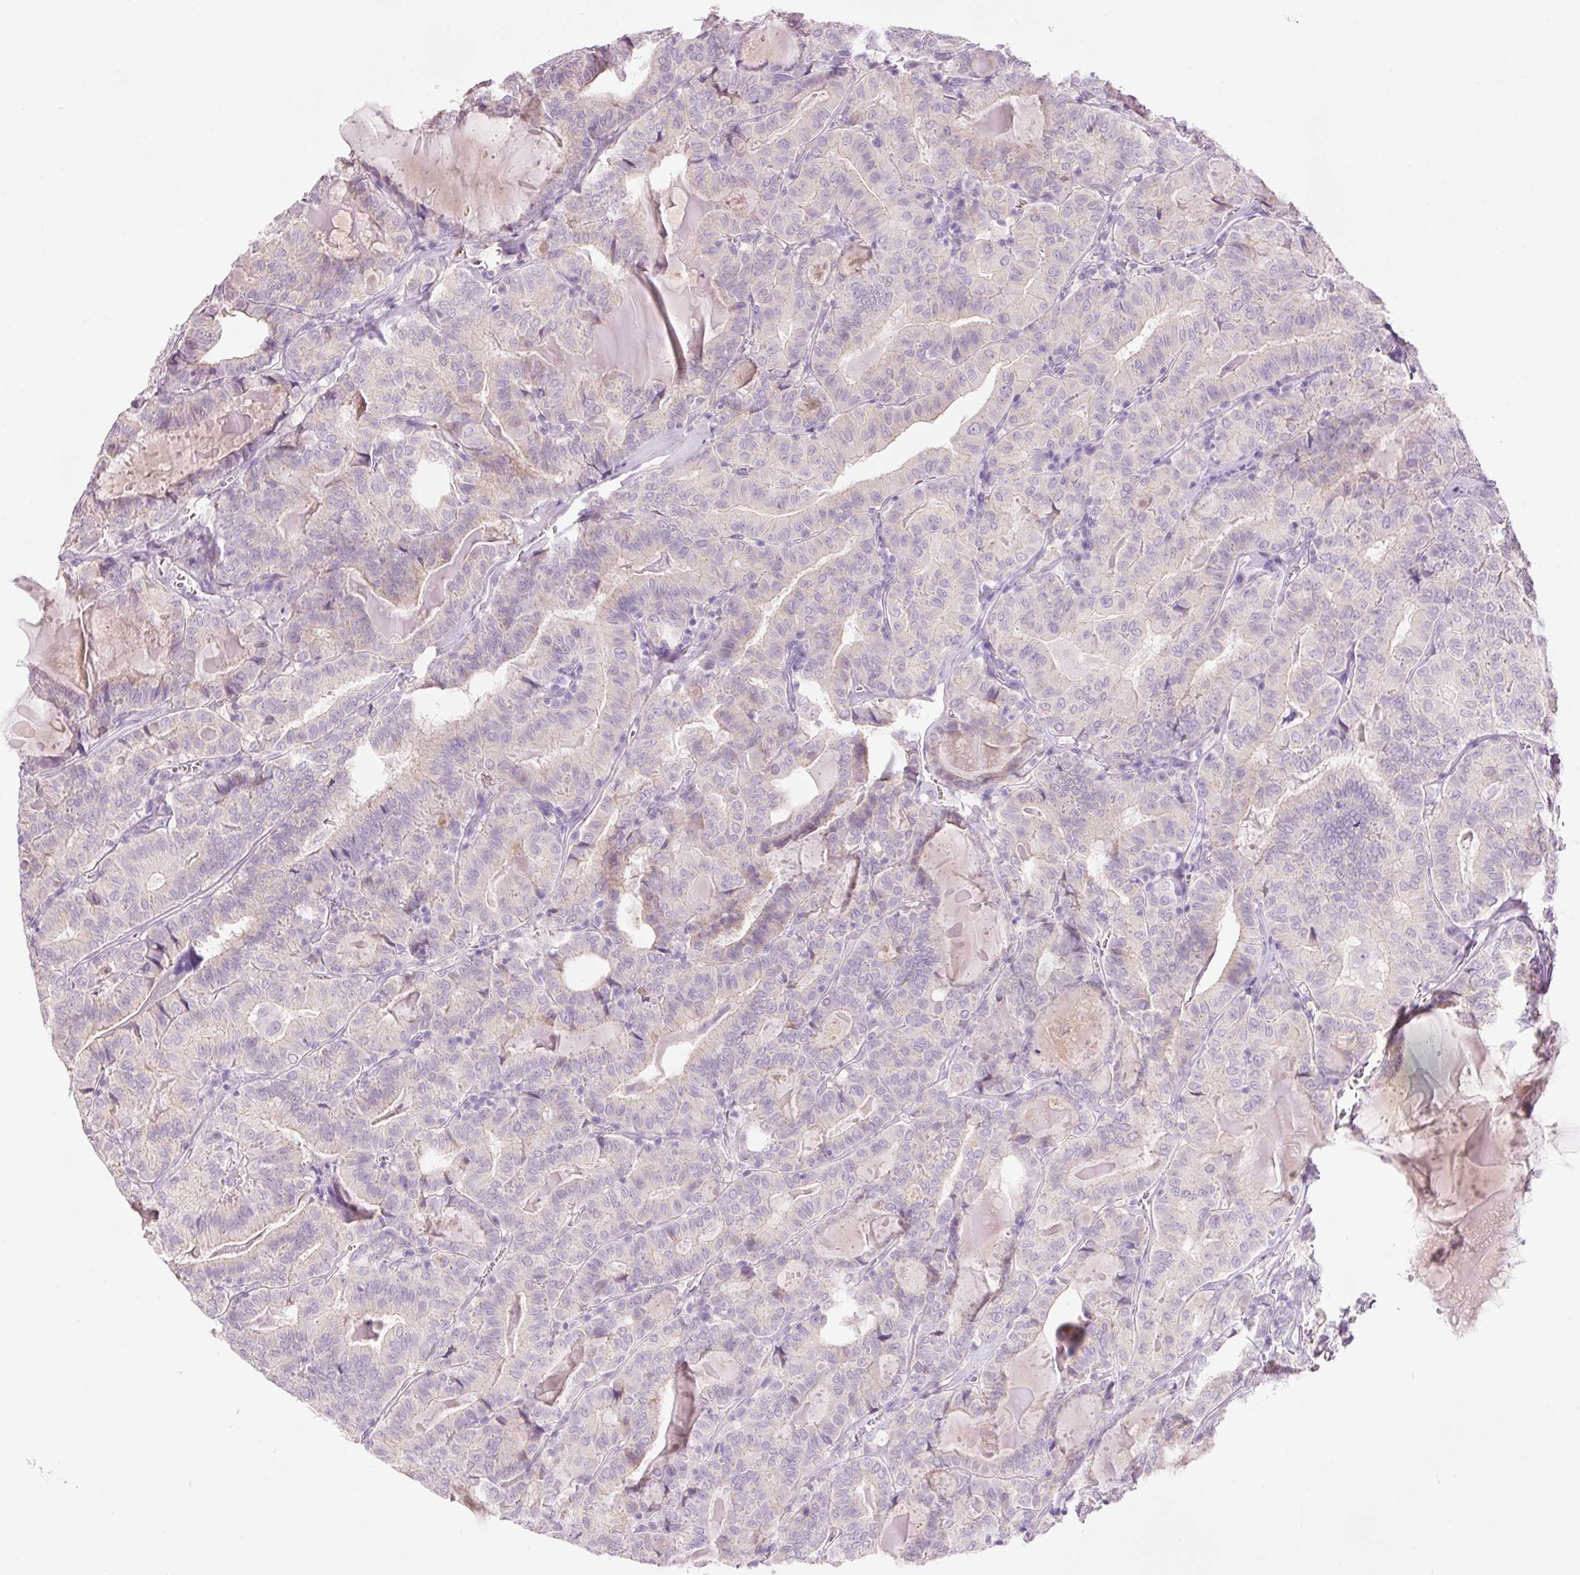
{"staining": {"intensity": "negative", "quantity": "none", "location": "none"}, "tissue": "thyroid cancer", "cell_type": "Tumor cells", "image_type": "cancer", "snomed": [{"axis": "morphology", "description": "Papillary adenocarcinoma, NOS"}, {"axis": "topography", "description": "Thyroid gland"}], "caption": "Tumor cells show no significant positivity in papillary adenocarcinoma (thyroid).", "gene": "DHRS11", "patient": {"sex": "female", "age": 72}}